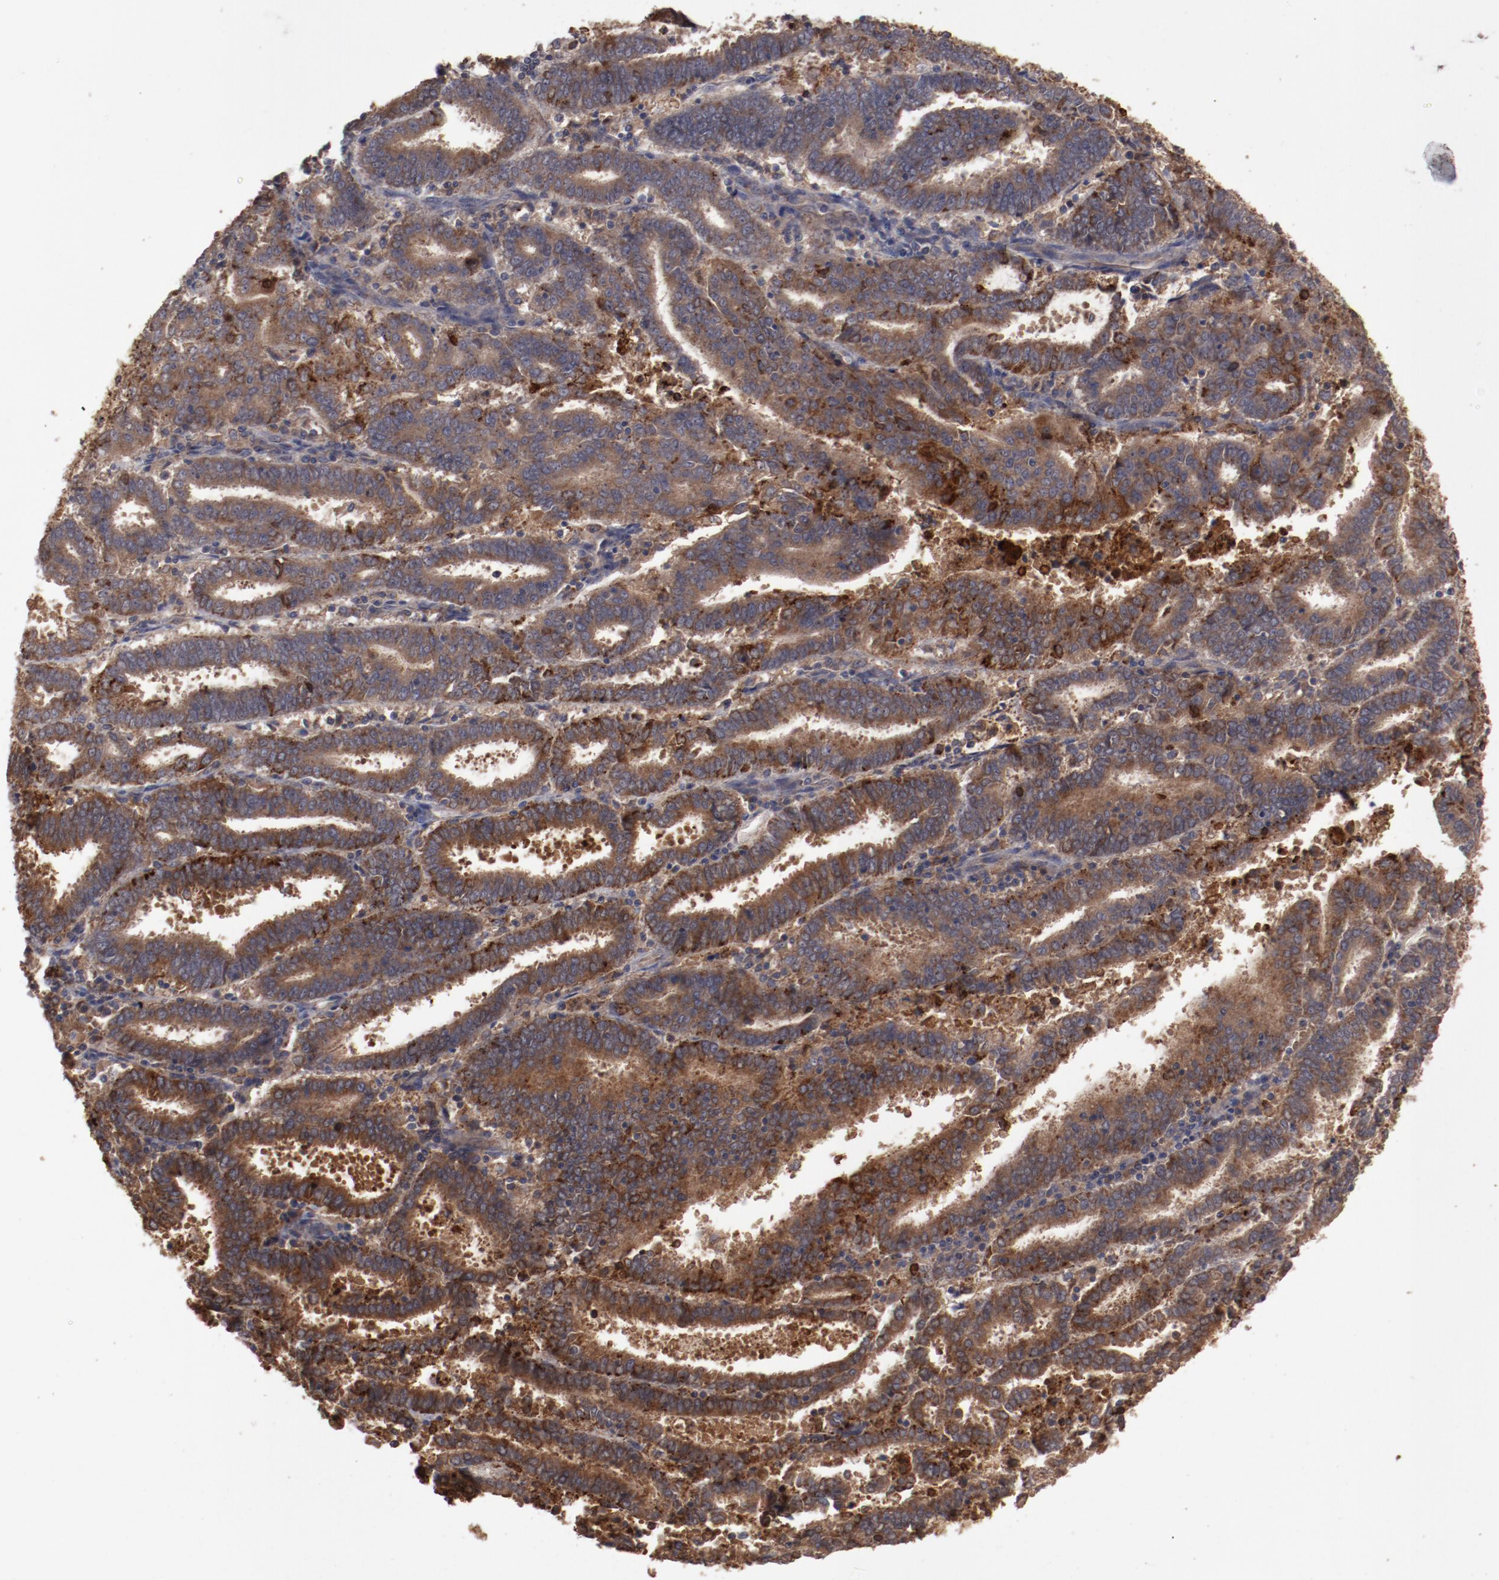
{"staining": {"intensity": "strong", "quantity": ">75%", "location": "cytoplasmic/membranous"}, "tissue": "endometrial cancer", "cell_type": "Tumor cells", "image_type": "cancer", "snomed": [{"axis": "morphology", "description": "Adenocarcinoma, NOS"}, {"axis": "topography", "description": "Uterus"}], "caption": "This is a micrograph of immunohistochemistry staining of endometrial adenocarcinoma, which shows strong expression in the cytoplasmic/membranous of tumor cells.", "gene": "LRRC75B", "patient": {"sex": "female", "age": 83}}